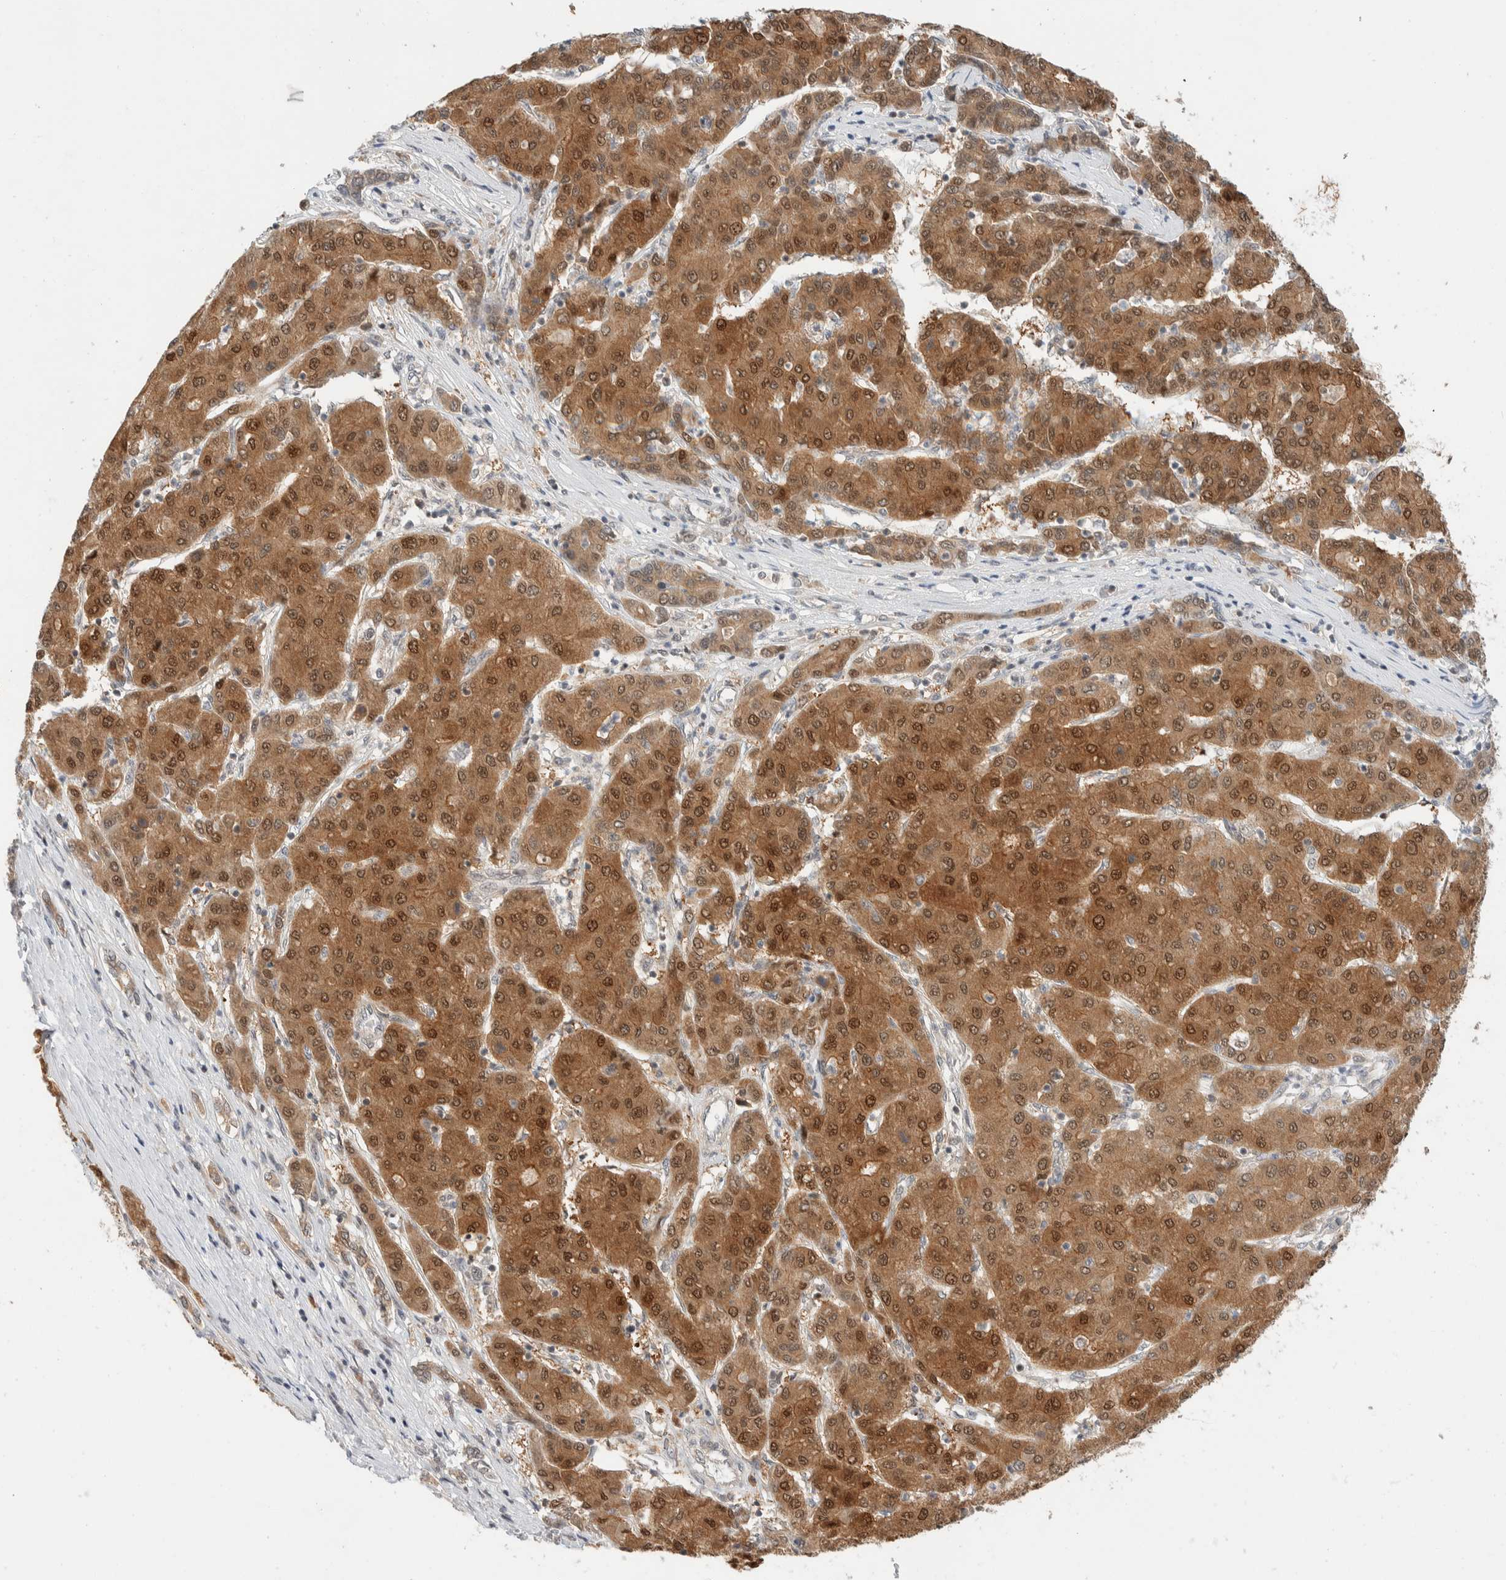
{"staining": {"intensity": "moderate", "quantity": ">75%", "location": "cytoplasmic/membranous,nuclear"}, "tissue": "liver cancer", "cell_type": "Tumor cells", "image_type": "cancer", "snomed": [{"axis": "morphology", "description": "Carcinoma, Hepatocellular, NOS"}, {"axis": "topography", "description": "Liver"}], "caption": "Immunohistochemical staining of human hepatocellular carcinoma (liver) displays medium levels of moderate cytoplasmic/membranous and nuclear protein positivity in approximately >75% of tumor cells.", "gene": "C8orf76", "patient": {"sex": "male", "age": 65}}